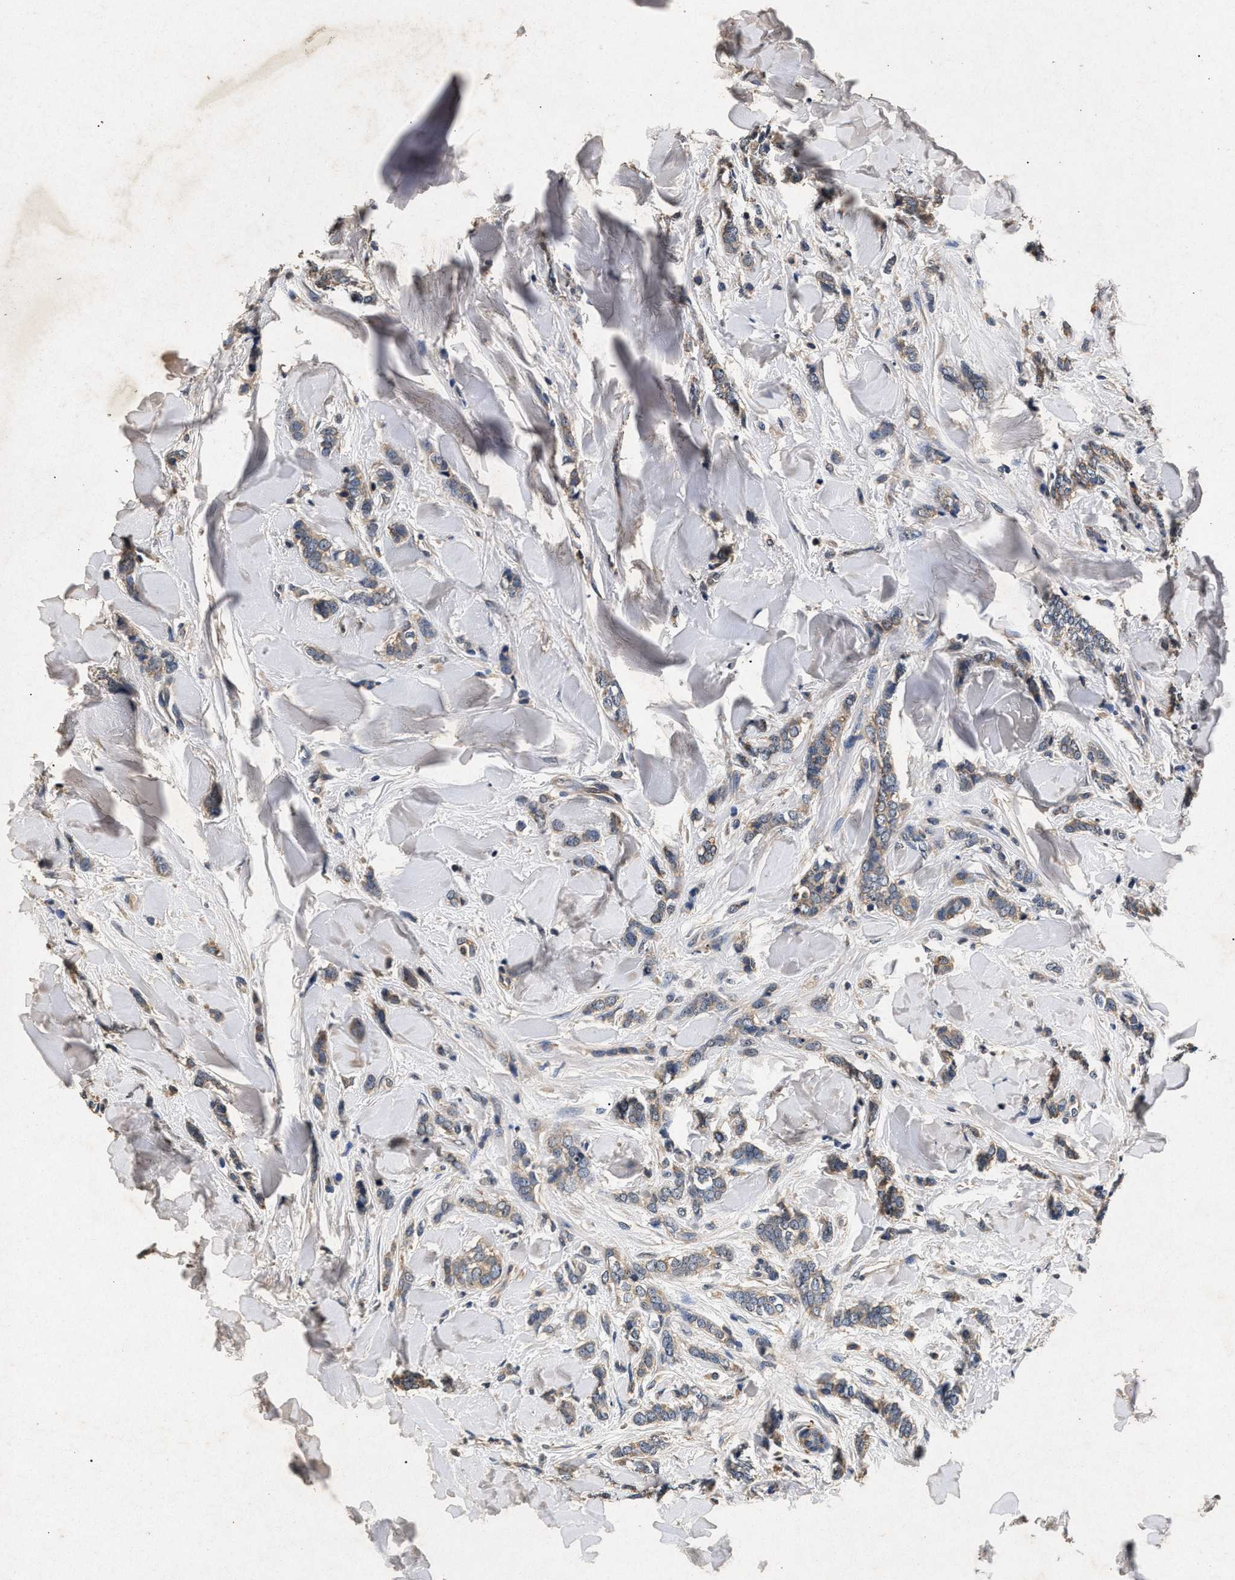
{"staining": {"intensity": "weak", "quantity": ">75%", "location": "cytoplasmic/membranous"}, "tissue": "breast cancer", "cell_type": "Tumor cells", "image_type": "cancer", "snomed": [{"axis": "morphology", "description": "Lobular carcinoma"}, {"axis": "topography", "description": "Skin"}, {"axis": "topography", "description": "Breast"}], "caption": "A low amount of weak cytoplasmic/membranous positivity is identified in approximately >75% of tumor cells in breast lobular carcinoma tissue. The staining is performed using DAB (3,3'-diaminobenzidine) brown chromogen to label protein expression. The nuclei are counter-stained blue using hematoxylin.", "gene": "PPP1CC", "patient": {"sex": "female", "age": 46}}